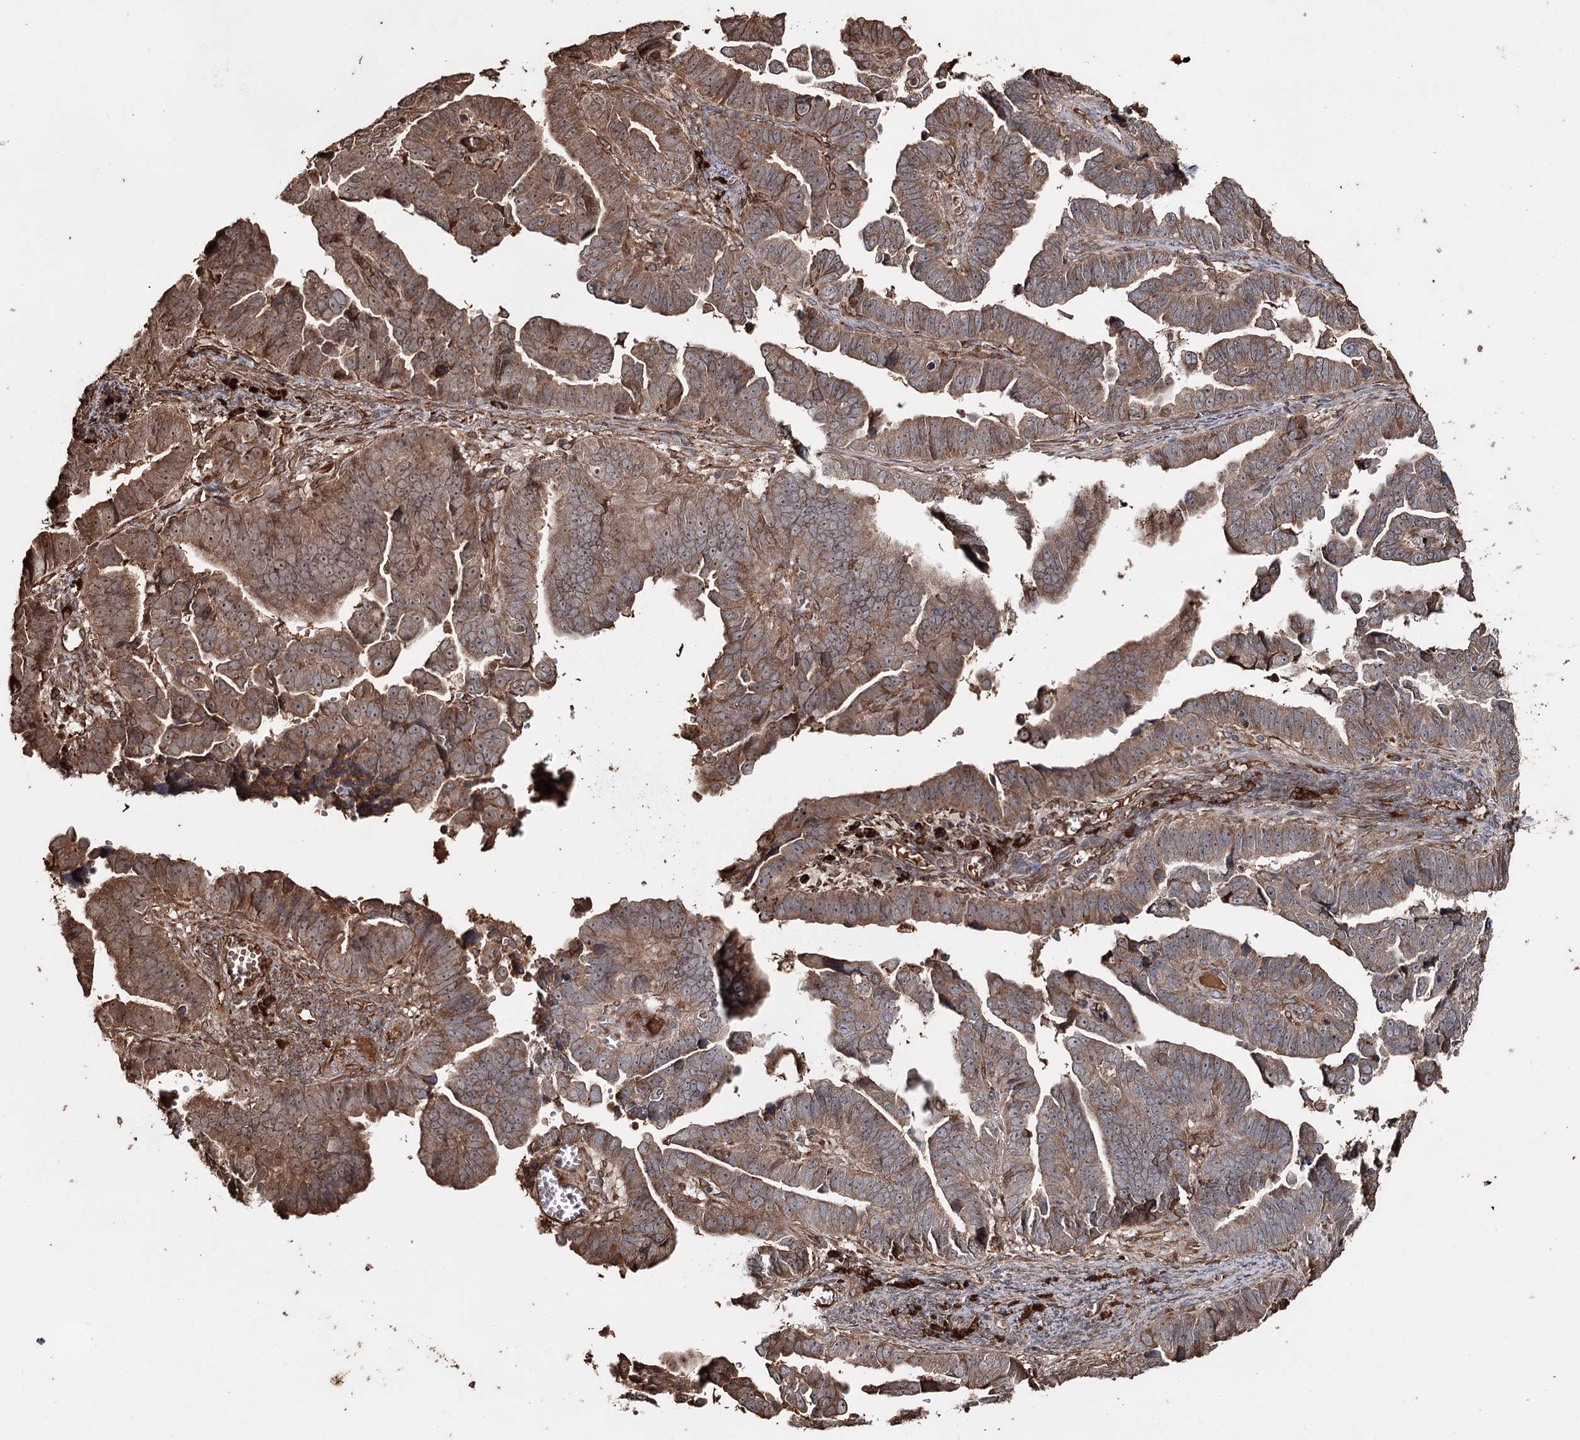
{"staining": {"intensity": "moderate", "quantity": ">75%", "location": "cytoplasmic/membranous,nuclear"}, "tissue": "endometrial cancer", "cell_type": "Tumor cells", "image_type": "cancer", "snomed": [{"axis": "morphology", "description": "Adenocarcinoma, NOS"}, {"axis": "topography", "description": "Endometrium"}], "caption": "Immunohistochemistry photomicrograph of human endometrial cancer stained for a protein (brown), which displays medium levels of moderate cytoplasmic/membranous and nuclear expression in about >75% of tumor cells.", "gene": "SYVN1", "patient": {"sex": "female", "age": 75}}